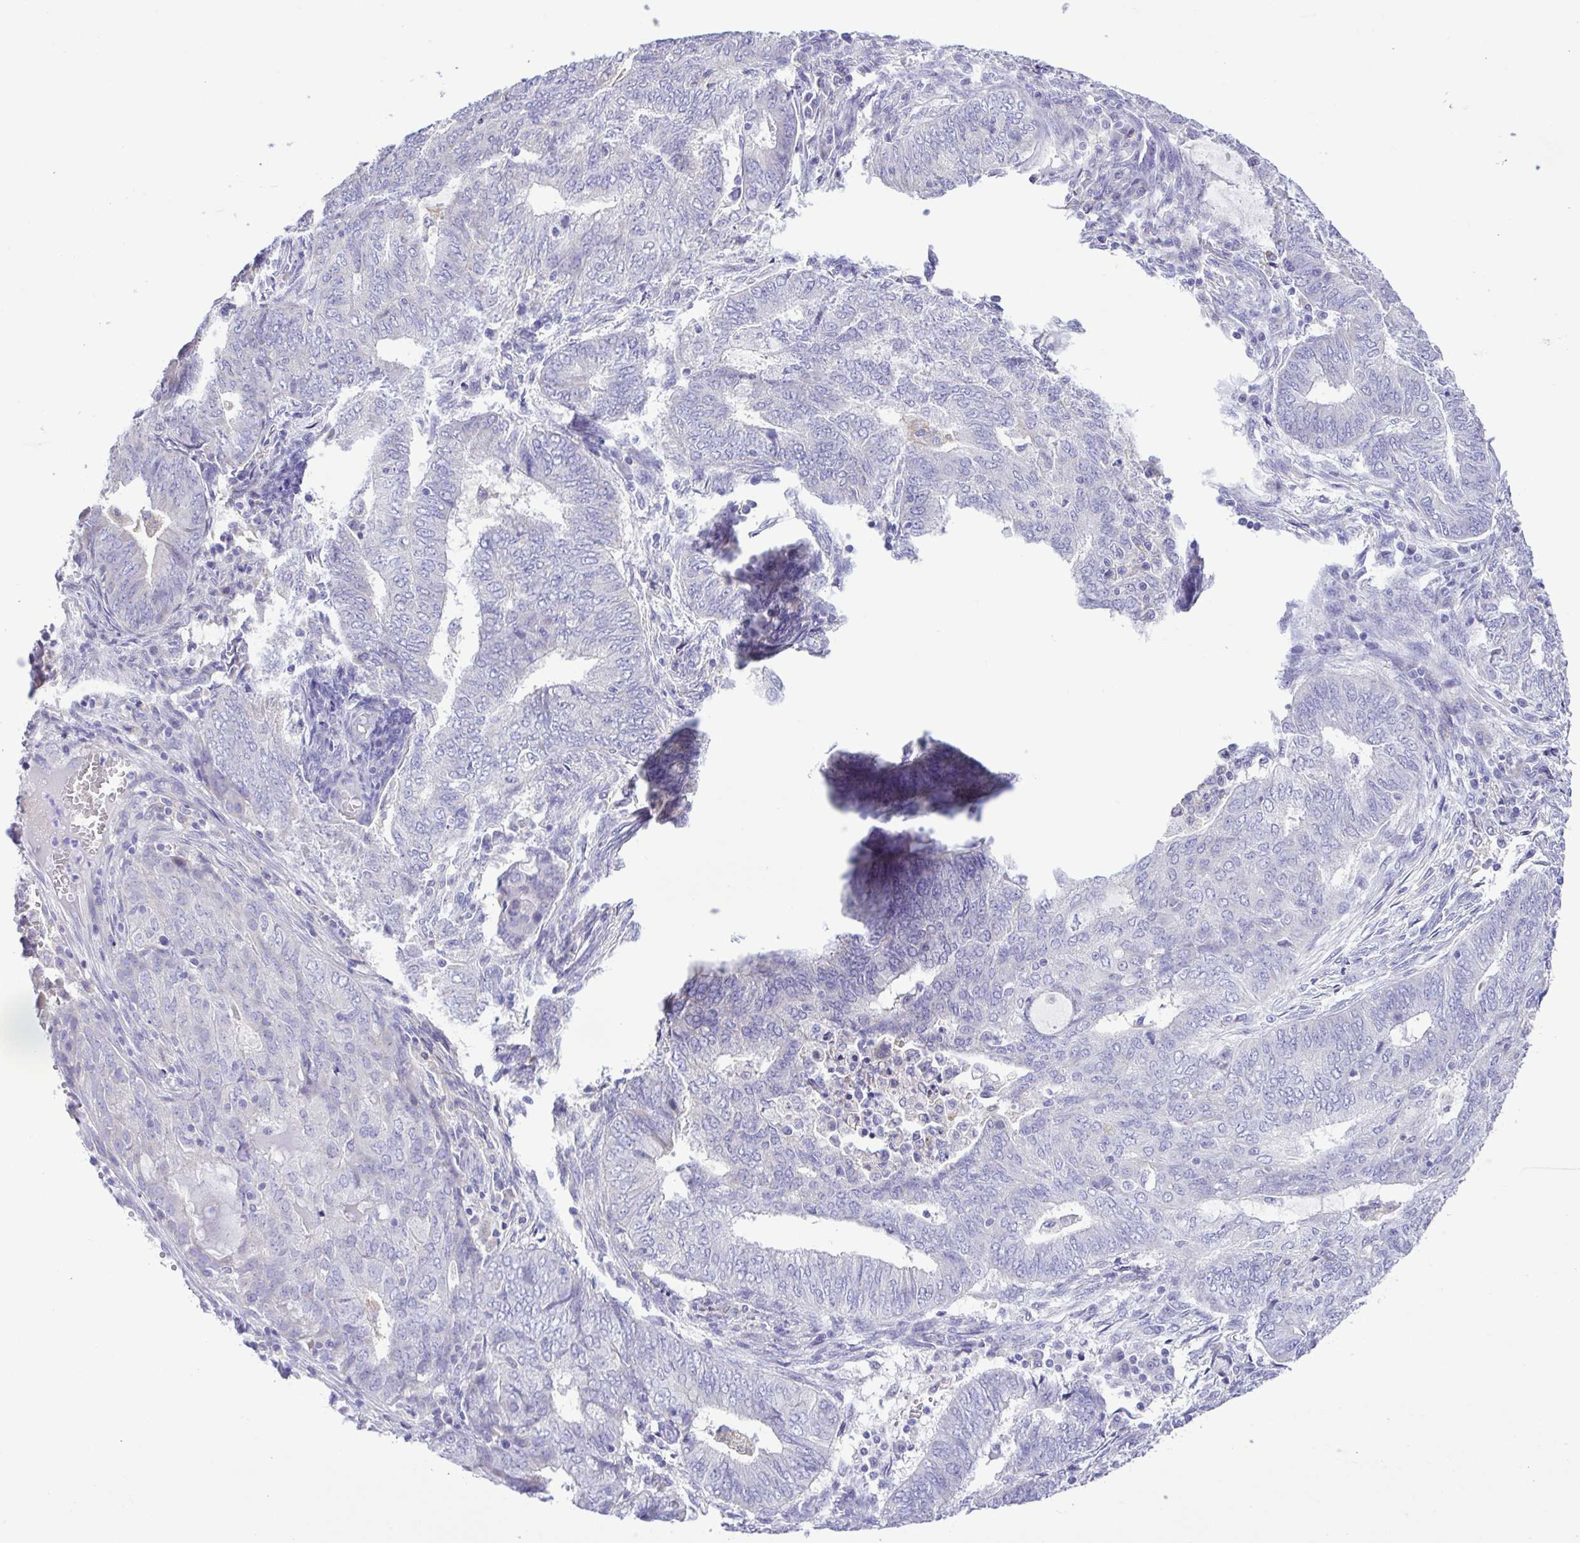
{"staining": {"intensity": "negative", "quantity": "none", "location": "none"}, "tissue": "endometrial cancer", "cell_type": "Tumor cells", "image_type": "cancer", "snomed": [{"axis": "morphology", "description": "Adenocarcinoma, NOS"}, {"axis": "topography", "description": "Endometrium"}], "caption": "Endometrial cancer (adenocarcinoma) was stained to show a protein in brown. There is no significant staining in tumor cells. (DAB (3,3'-diaminobenzidine) IHC, high magnification).", "gene": "CD72", "patient": {"sex": "female", "age": 62}}